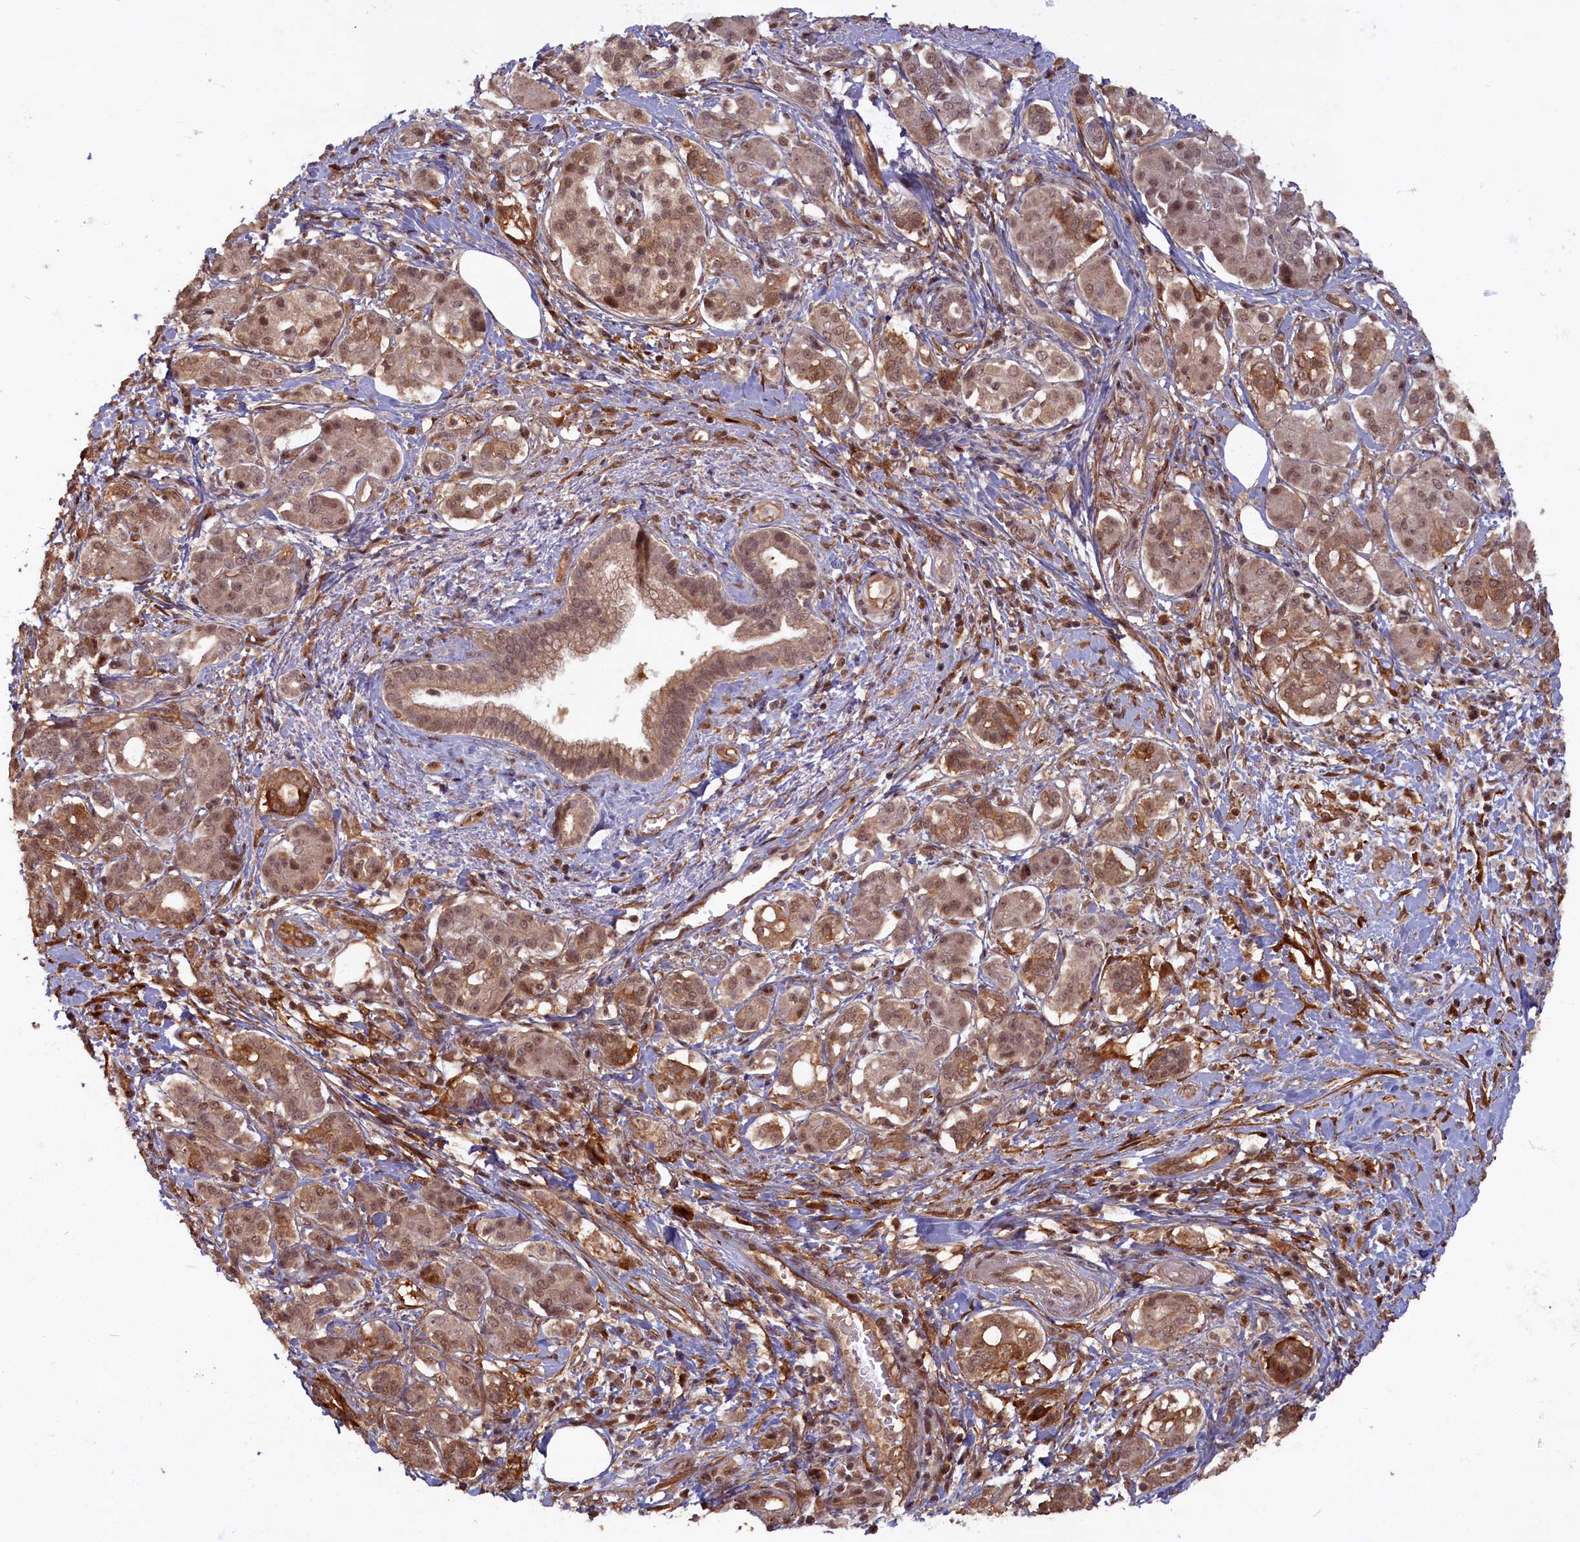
{"staining": {"intensity": "moderate", "quantity": ">75%", "location": "cytoplasmic/membranous,nuclear"}, "tissue": "pancreatic cancer", "cell_type": "Tumor cells", "image_type": "cancer", "snomed": [{"axis": "morphology", "description": "Adenocarcinoma, NOS"}, {"axis": "topography", "description": "Pancreas"}], "caption": "Pancreatic cancer stained with IHC displays moderate cytoplasmic/membranous and nuclear staining in approximately >75% of tumor cells.", "gene": "HIF3A", "patient": {"sex": "female", "age": 73}}